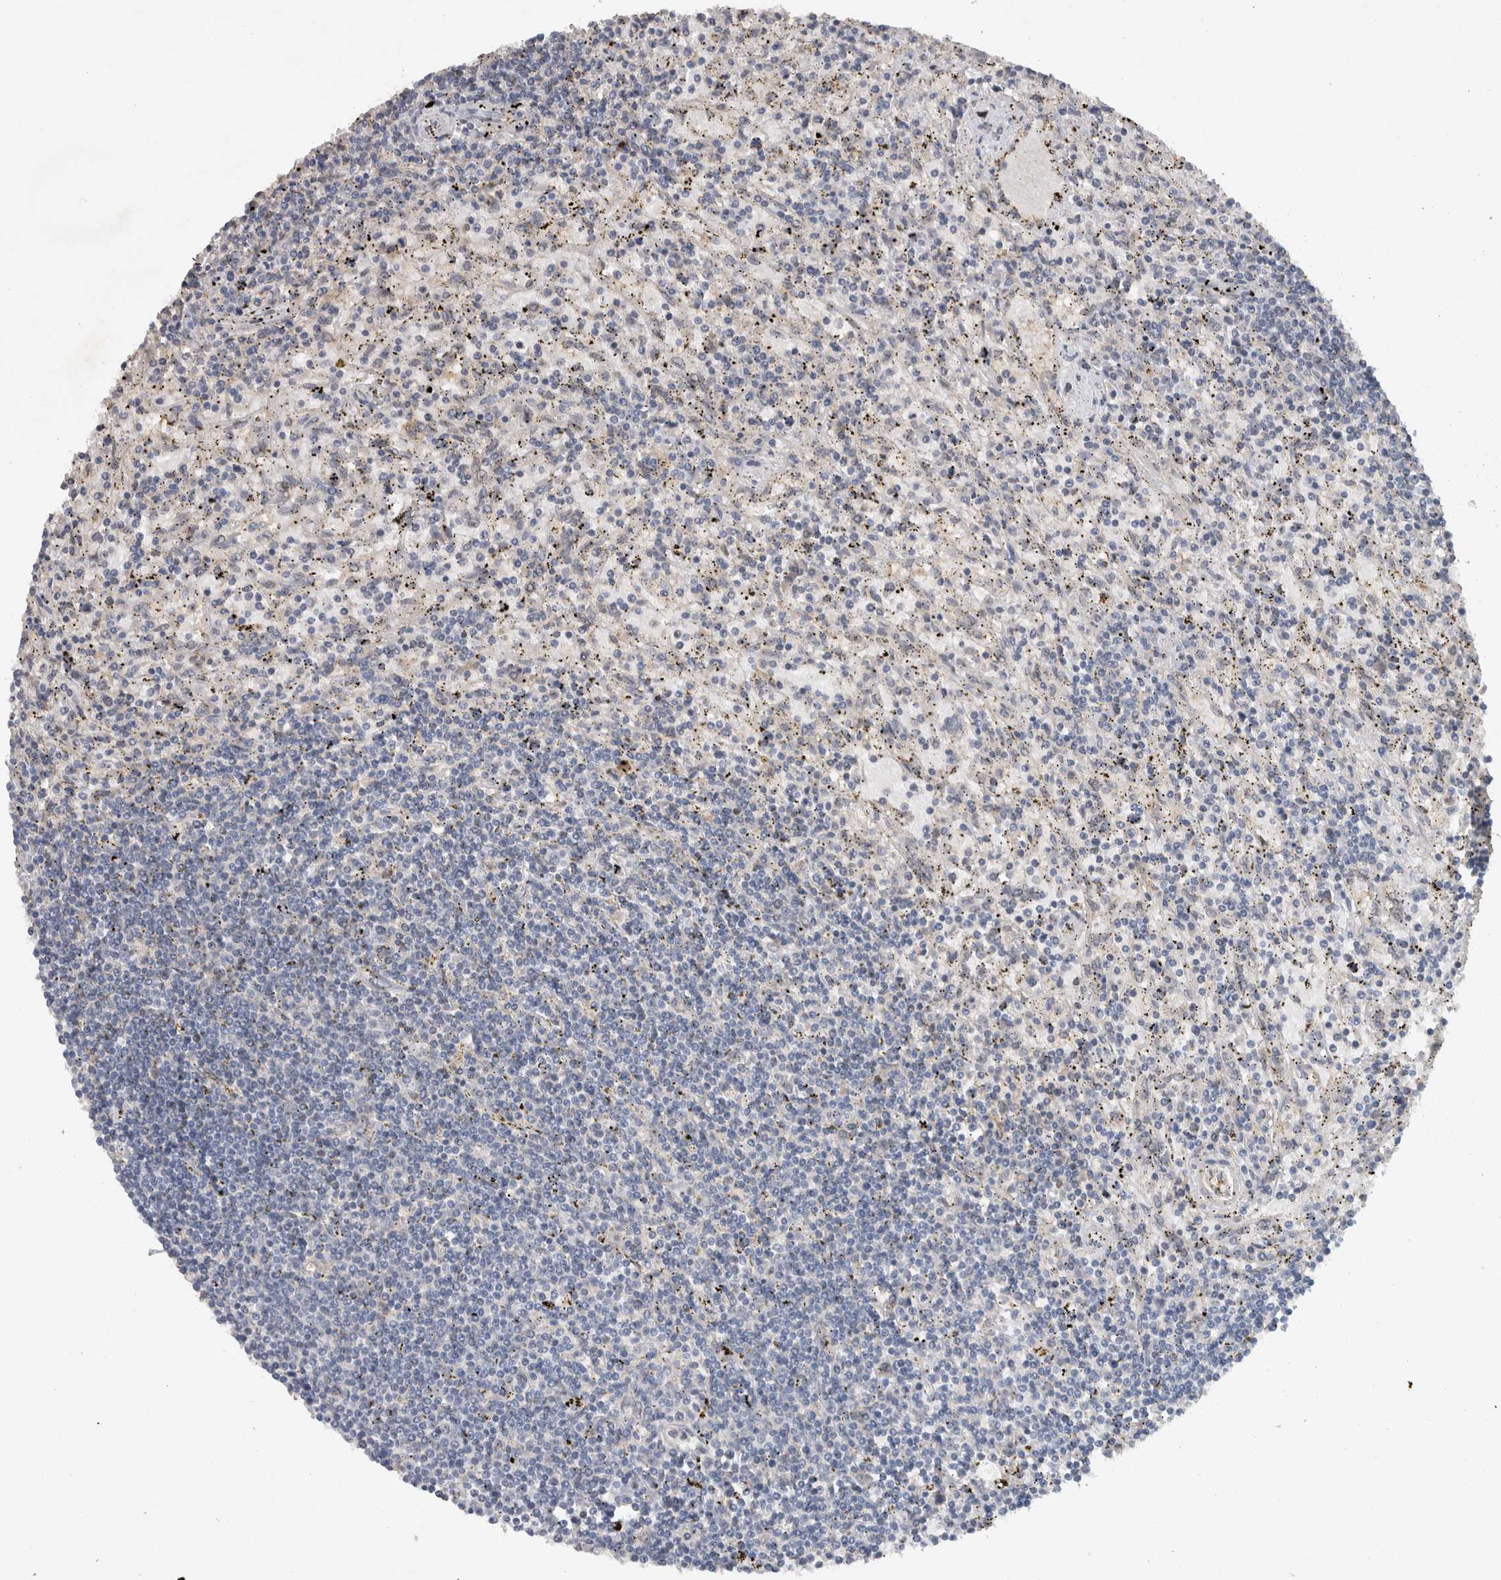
{"staining": {"intensity": "negative", "quantity": "none", "location": "none"}, "tissue": "lymphoma", "cell_type": "Tumor cells", "image_type": "cancer", "snomed": [{"axis": "morphology", "description": "Malignant lymphoma, non-Hodgkin's type, Low grade"}, {"axis": "topography", "description": "Spleen"}], "caption": "Photomicrograph shows no protein expression in tumor cells of malignant lymphoma, non-Hodgkin's type (low-grade) tissue. Nuclei are stained in blue.", "gene": "HEXD", "patient": {"sex": "male", "age": 76}}